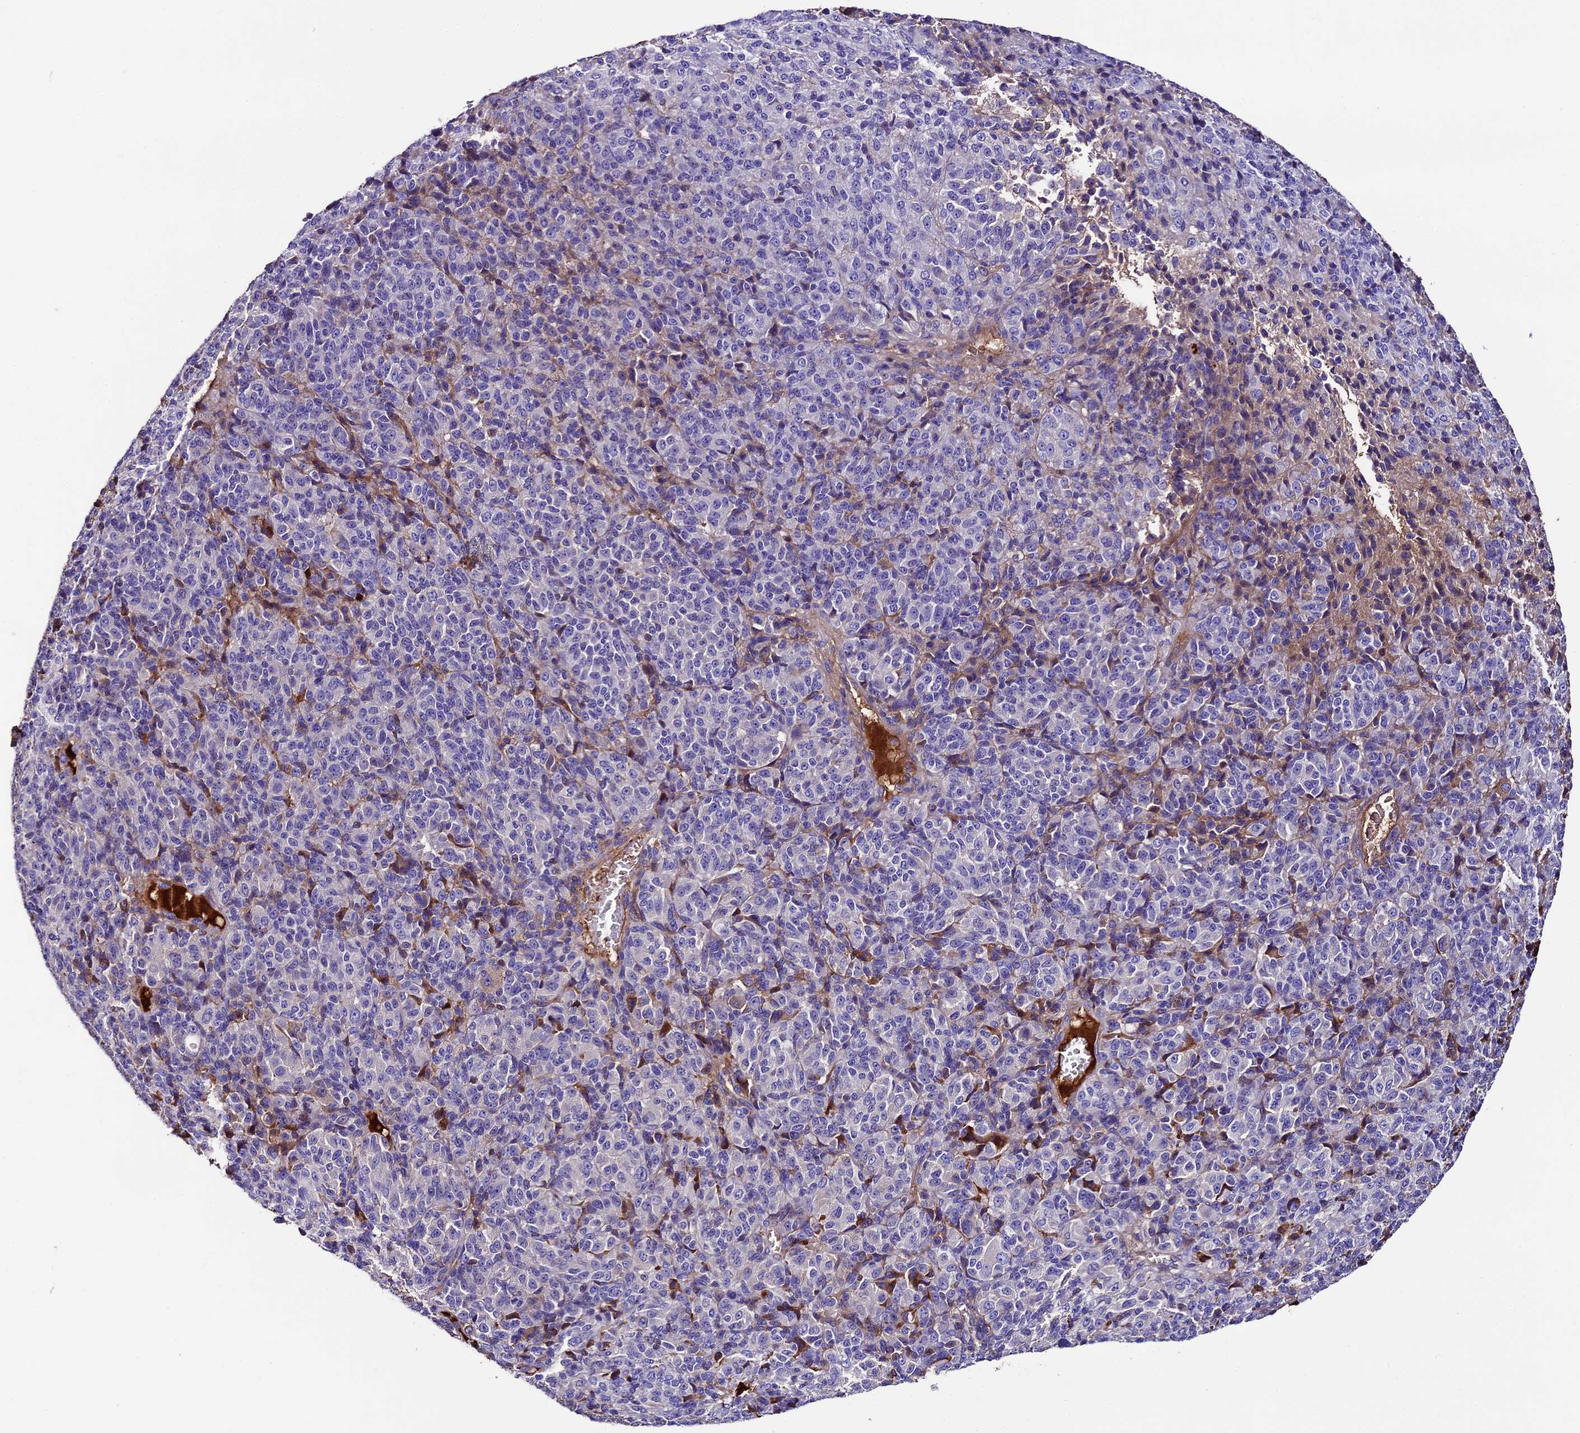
{"staining": {"intensity": "negative", "quantity": "none", "location": "none"}, "tissue": "melanoma", "cell_type": "Tumor cells", "image_type": "cancer", "snomed": [{"axis": "morphology", "description": "Malignant melanoma, Metastatic site"}, {"axis": "topography", "description": "Brain"}], "caption": "Tumor cells are negative for protein expression in human melanoma.", "gene": "TCP11L2", "patient": {"sex": "female", "age": 56}}